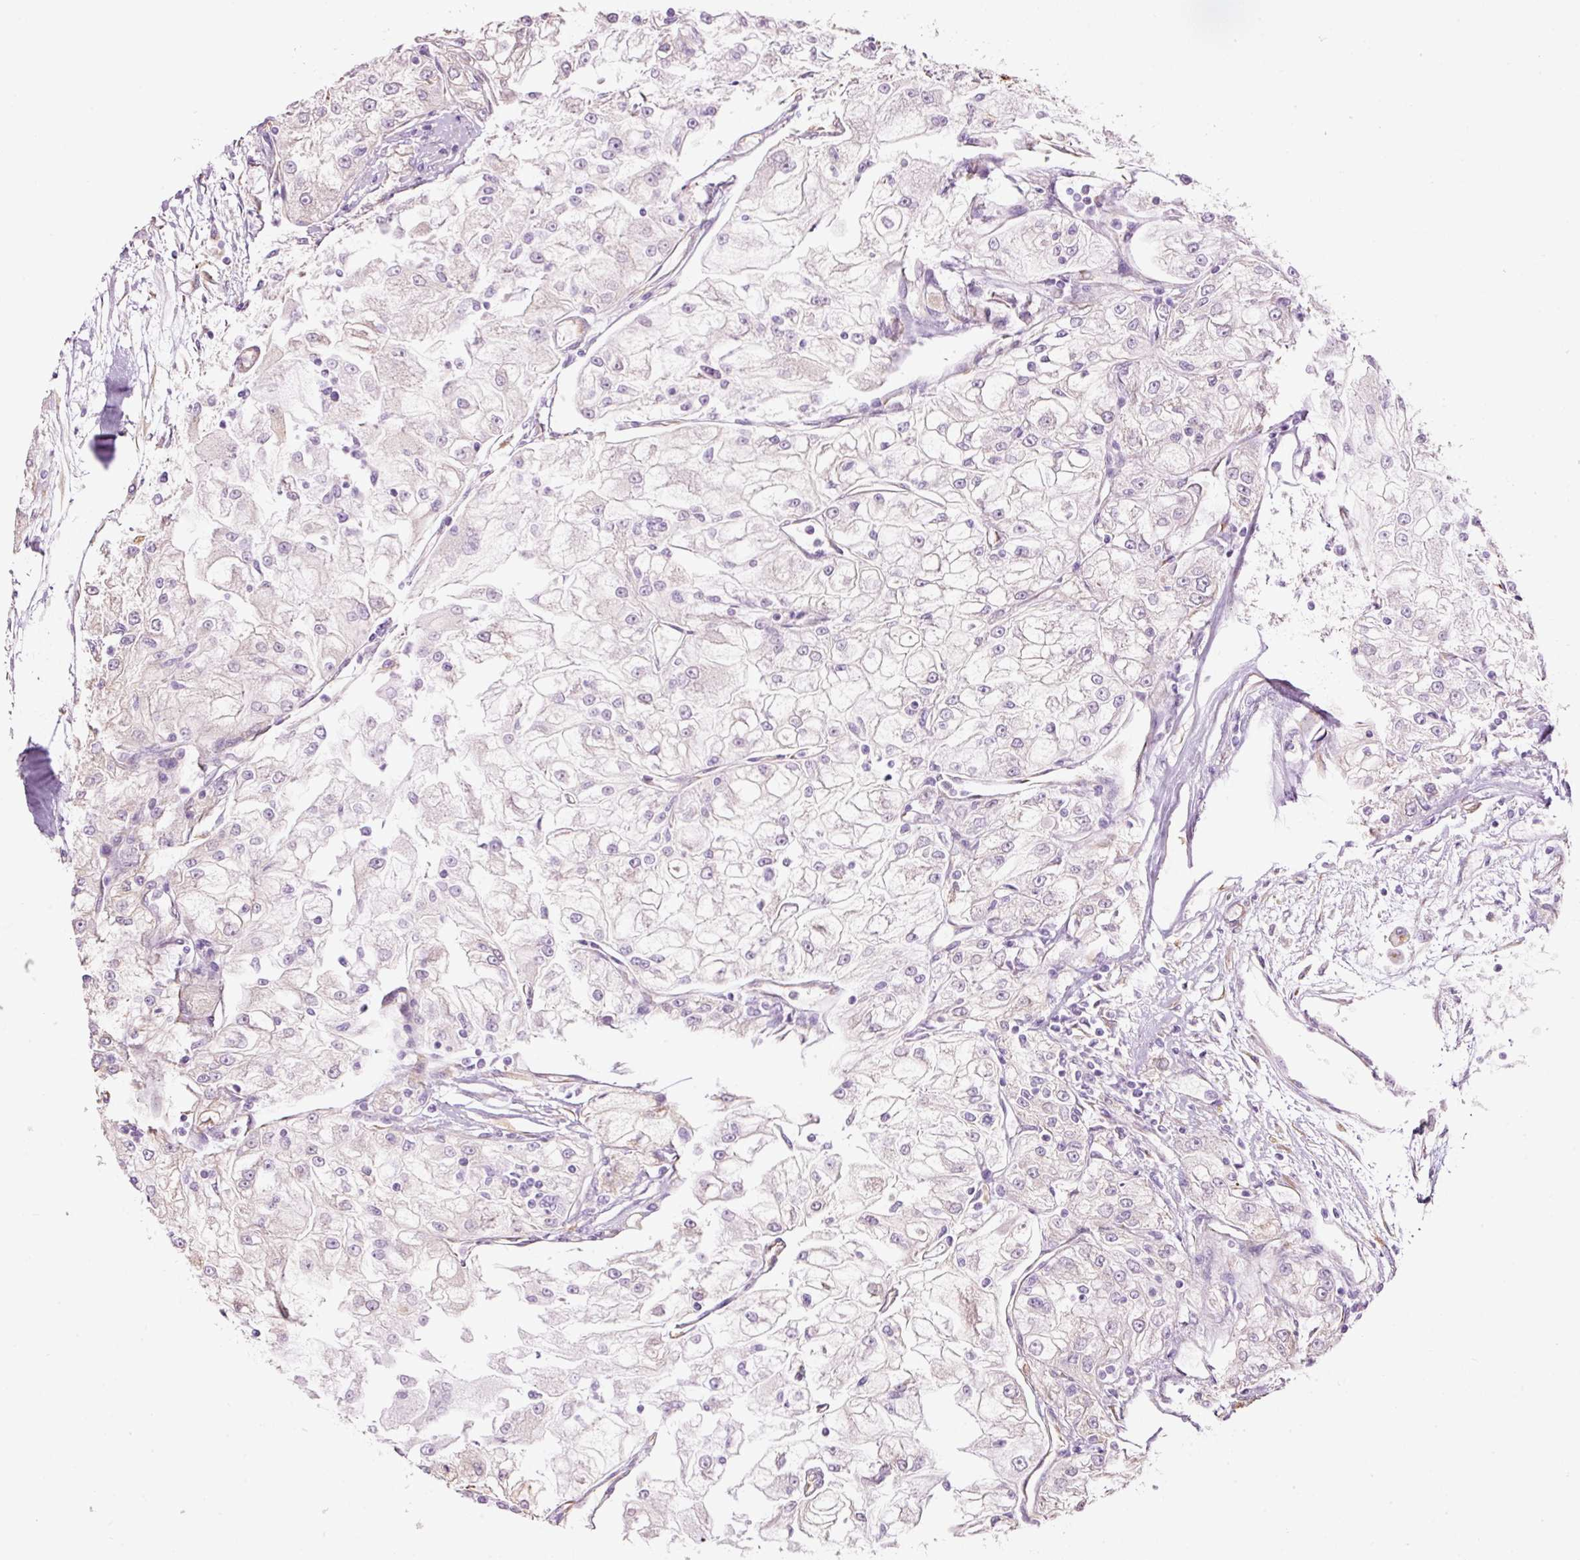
{"staining": {"intensity": "negative", "quantity": "none", "location": "none"}, "tissue": "renal cancer", "cell_type": "Tumor cells", "image_type": "cancer", "snomed": [{"axis": "morphology", "description": "Adenocarcinoma, NOS"}, {"axis": "topography", "description": "Kidney"}], "caption": "High power microscopy histopathology image of an immunohistochemistry (IHC) micrograph of adenocarcinoma (renal), revealing no significant staining in tumor cells.", "gene": "GCG", "patient": {"sex": "female", "age": 72}}